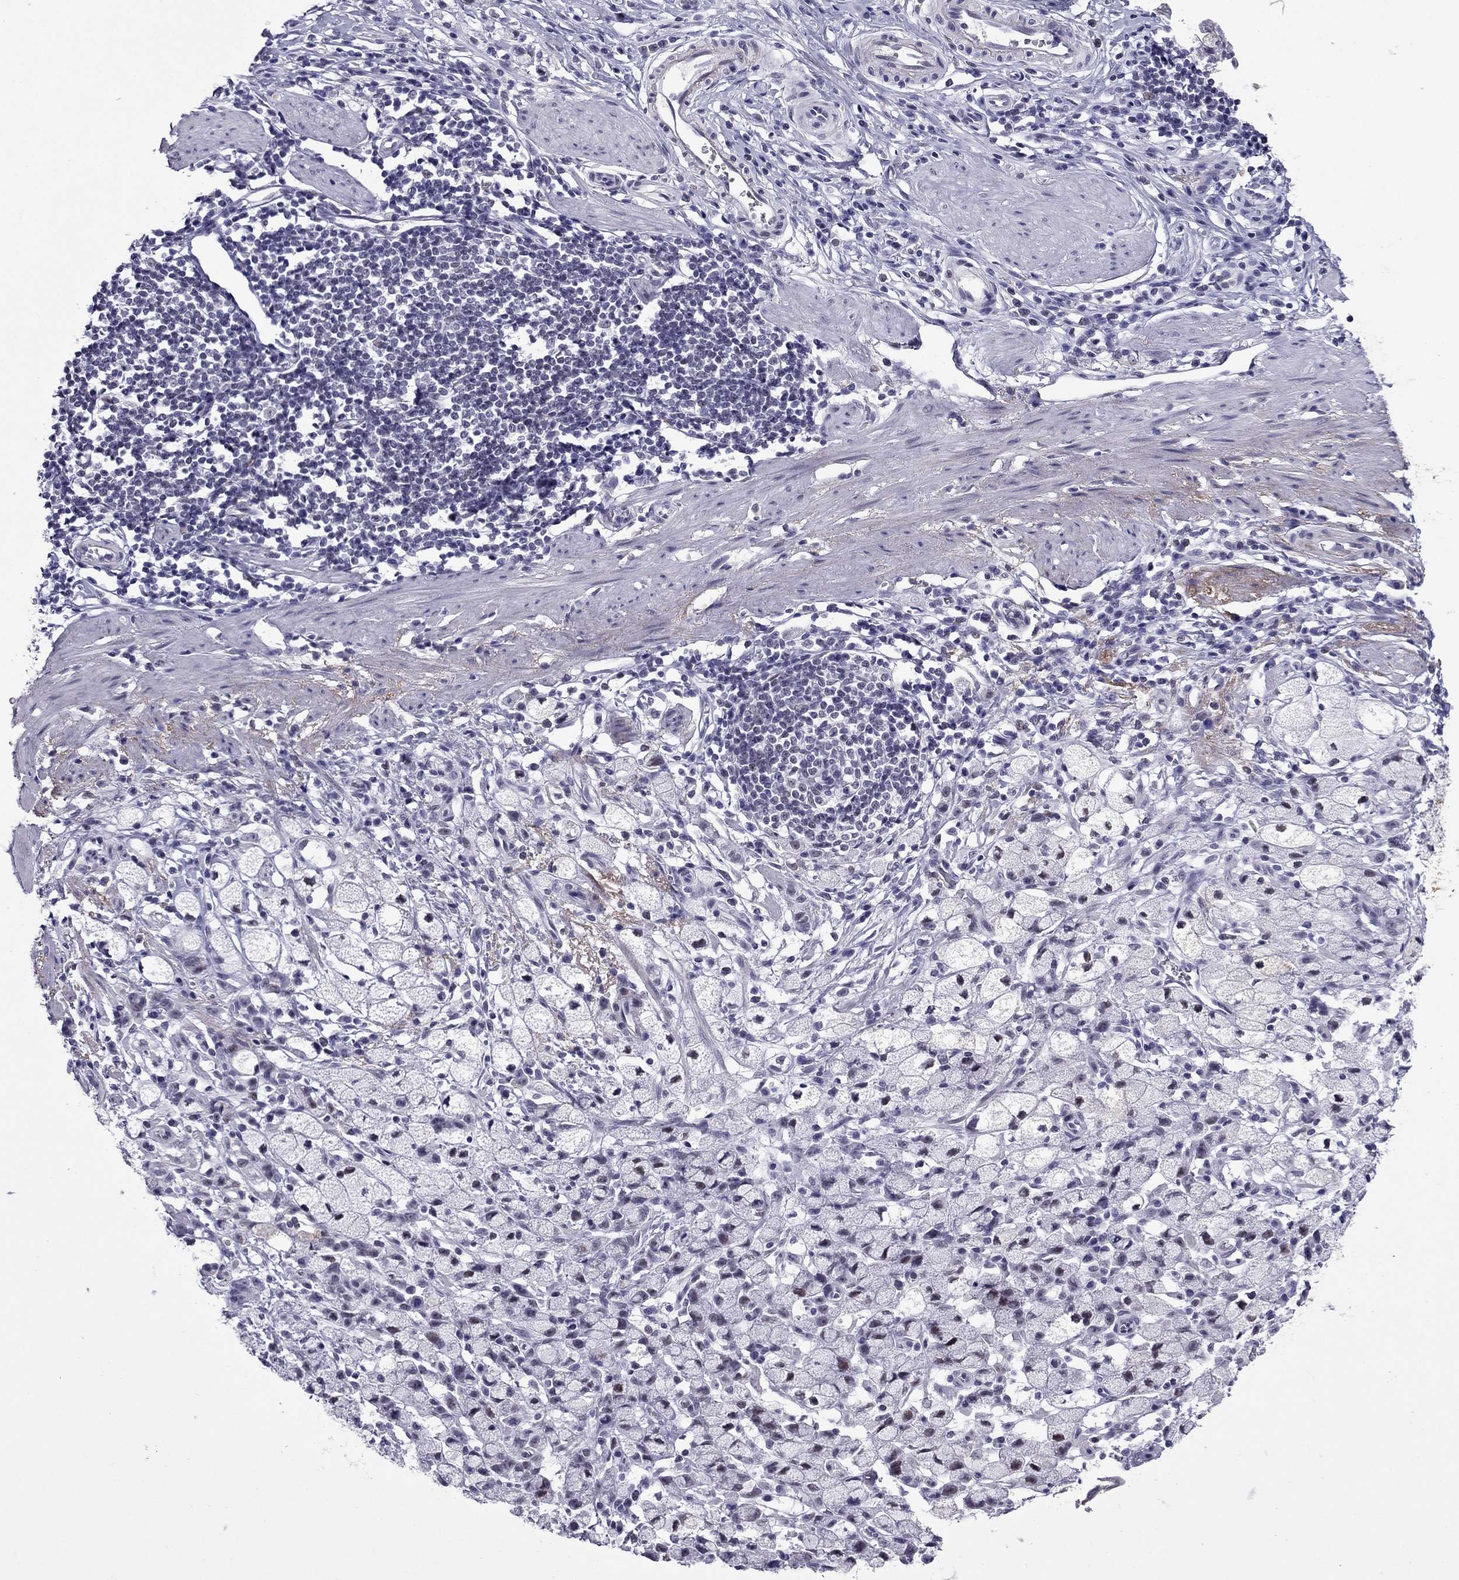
{"staining": {"intensity": "negative", "quantity": "none", "location": "none"}, "tissue": "stomach cancer", "cell_type": "Tumor cells", "image_type": "cancer", "snomed": [{"axis": "morphology", "description": "Adenocarcinoma, NOS"}, {"axis": "topography", "description": "Stomach"}], "caption": "Immunohistochemistry histopathology image of neoplastic tissue: stomach adenocarcinoma stained with DAB (3,3'-diaminobenzidine) displays no significant protein expression in tumor cells.", "gene": "MYLK3", "patient": {"sex": "male", "age": 58}}